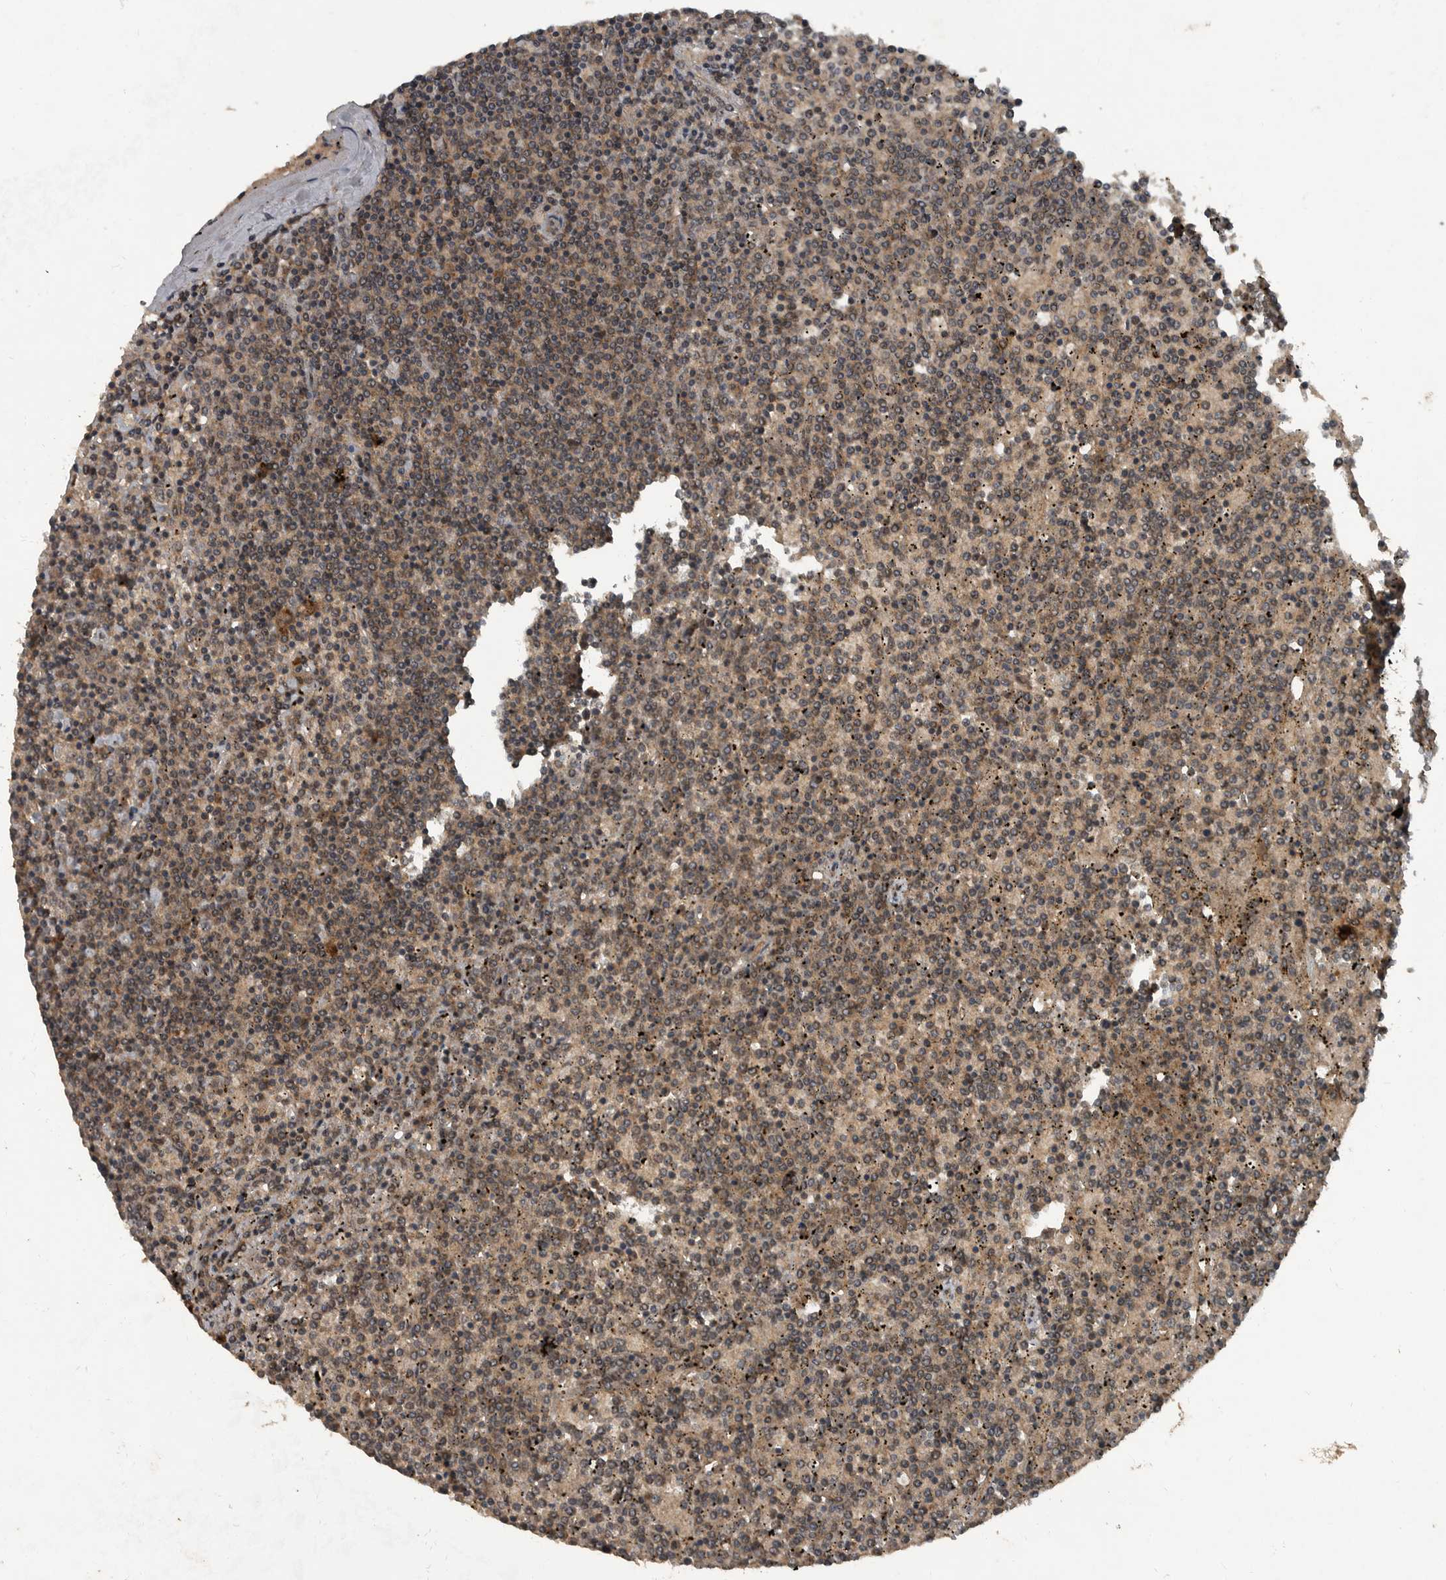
{"staining": {"intensity": "weak", "quantity": "25%-75%", "location": "cytoplasmic/membranous,nuclear"}, "tissue": "lymphoma", "cell_type": "Tumor cells", "image_type": "cancer", "snomed": [{"axis": "morphology", "description": "Malignant lymphoma, non-Hodgkin's type, Low grade"}, {"axis": "topography", "description": "Spleen"}], "caption": "Immunohistochemical staining of low-grade malignant lymphoma, non-Hodgkin's type displays low levels of weak cytoplasmic/membranous and nuclear protein expression in approximately 25%-75% of tumor cells. The protein is stained brown, and the nuclei are stained in blue (DAB IHC with brightfield microscopy, high magnification).", "gene": "FOXO1", "patient": {"sex": "female", "age": 19}}